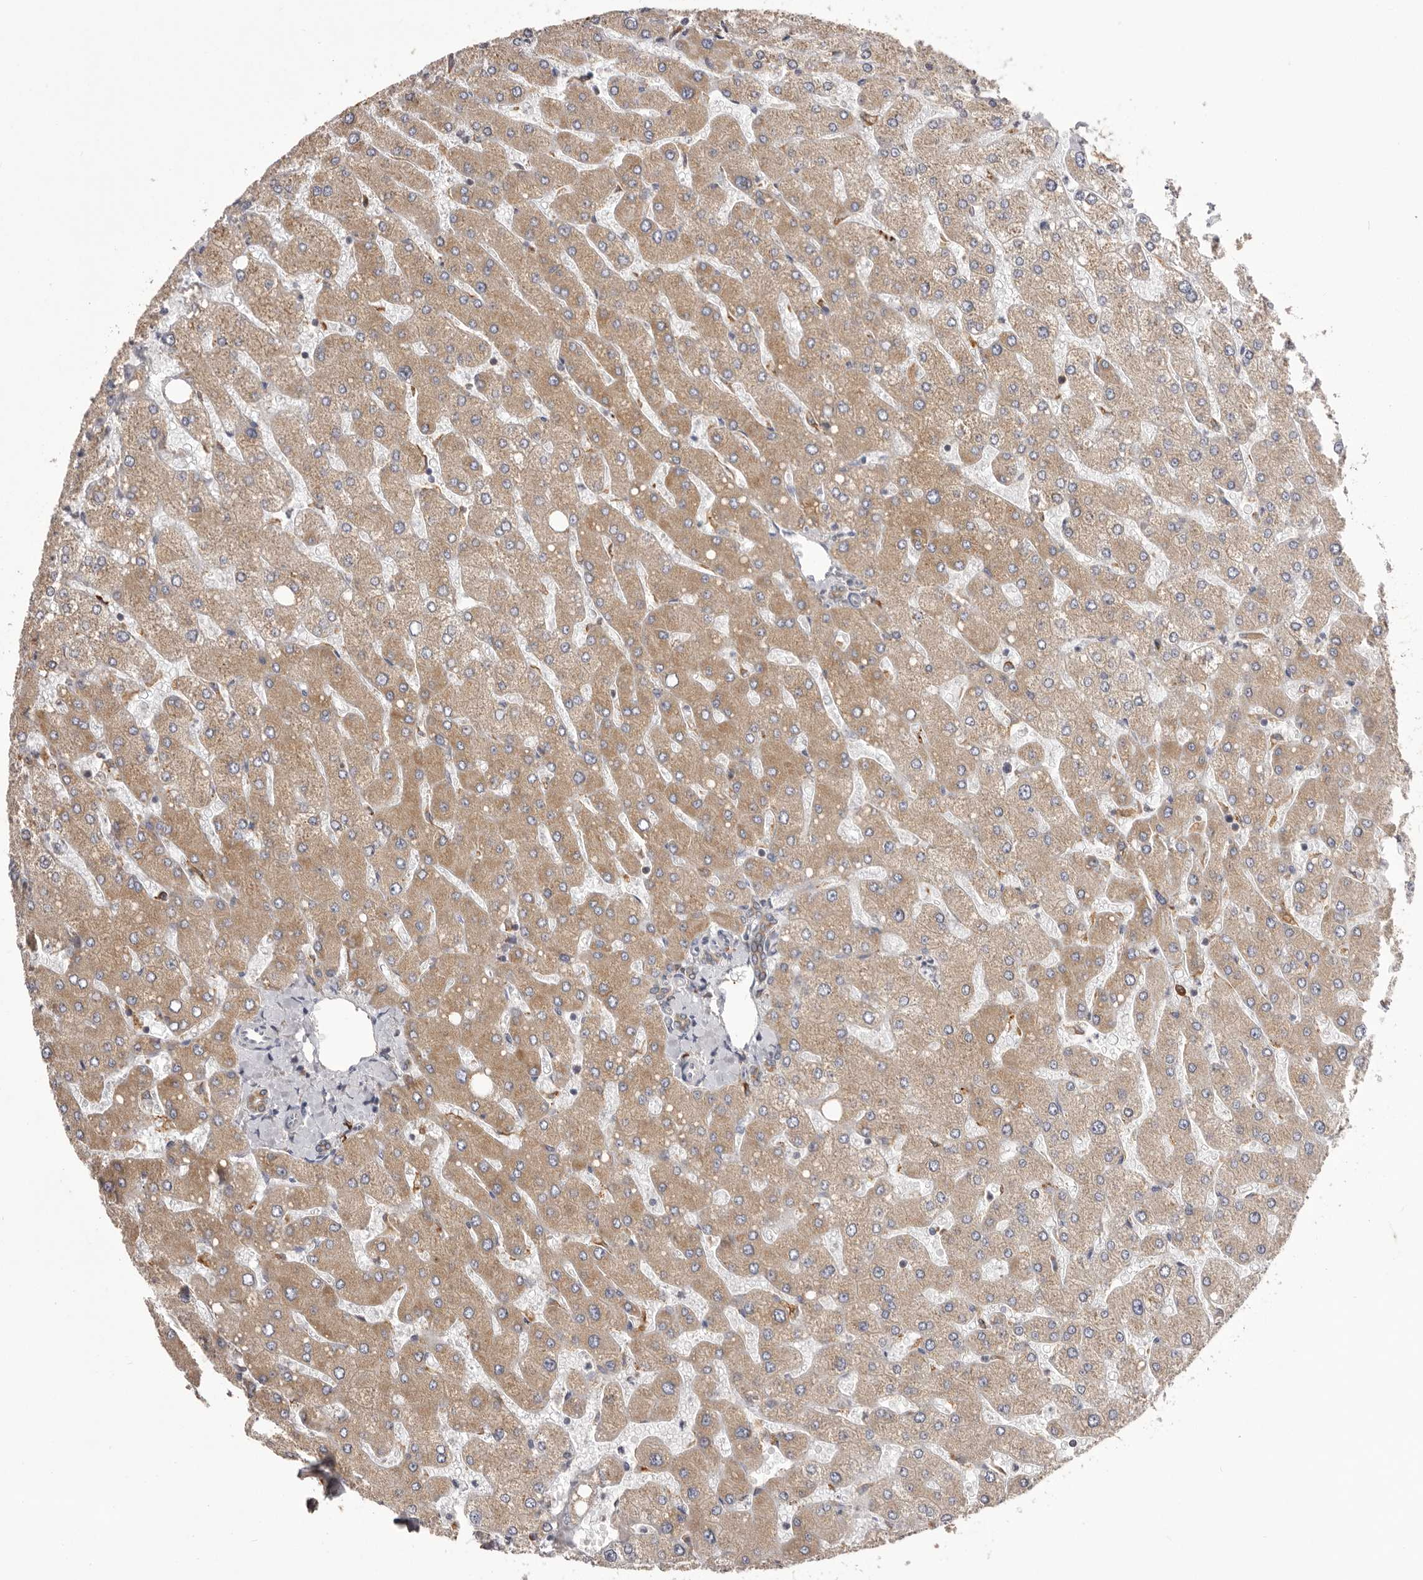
{"staining": {"intensity": "moderate", "quantity": ">75%", "location": "cytoplasmic/membranous"}, "tissue": "liver", "cell_type": "Cholangiocytes", "image_type": "normal", "snomed": [{"axis": "morphology", "description": "Normal tissue, NOS"}, {"axis": "topography", "description": "Liver"}], "caption": "Moderate cytoplasmic/membranous protein expression is seen in approximately >75% of cholangiocytes in liver. The protein is stained brown, and the nuclei are stained in blue (DAB (3,3'-diaminobenzidine) IHC with brightfield microscopy, high magnification).", "gene": "QRSL1", "patient": {"sex": "male", "age": 55}}